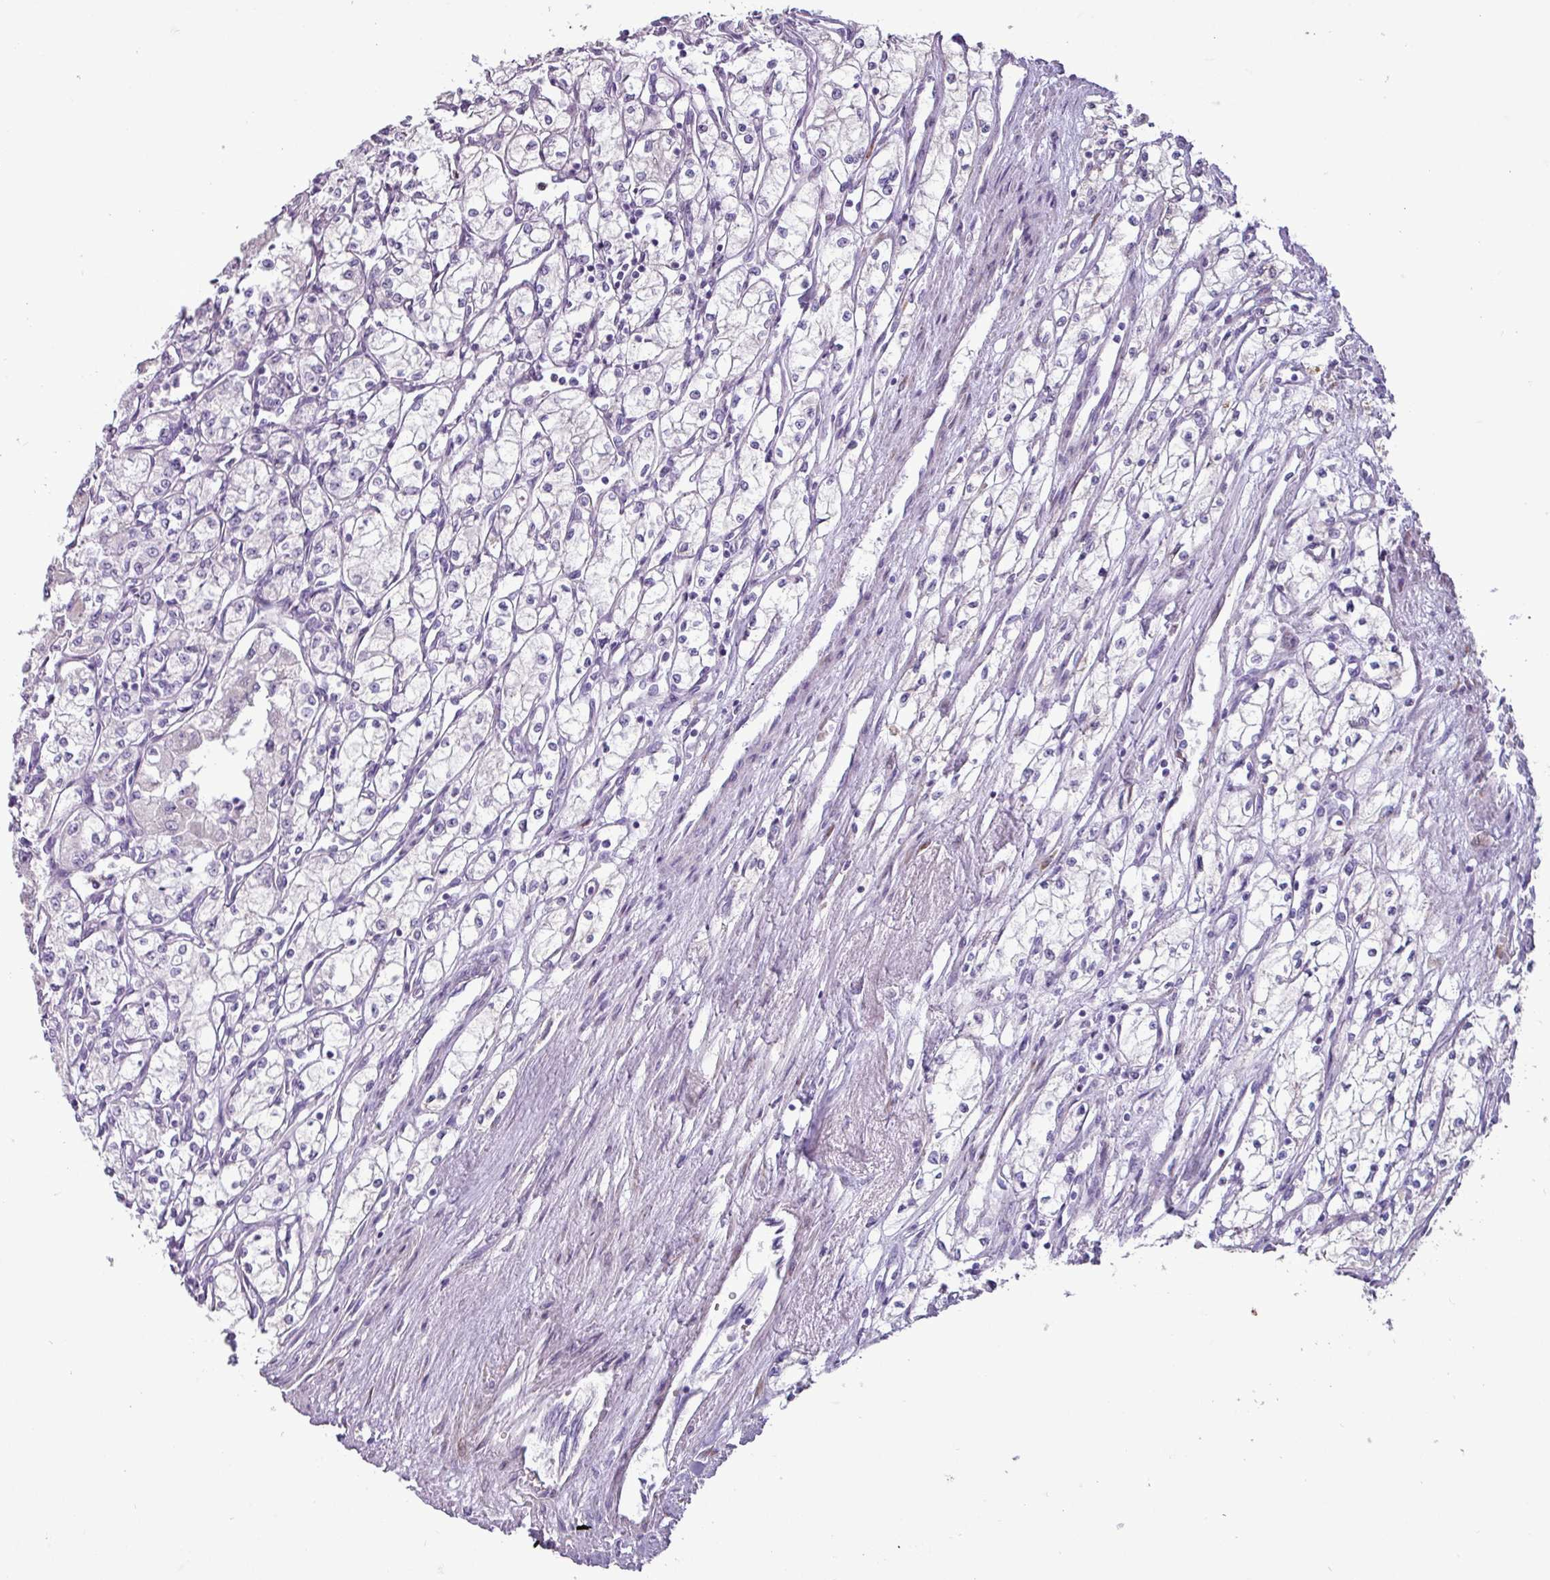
{"staining": {"intensity": "negative", "quantity": "none", "location": "none"}, "tissue": "renal cancer", "cell_type": "Tumor cells", "image_type": "cancer", "snomed": [{"axis": "morphology", "description": "Adenocarcinoma, NOS"}, {"axis": "topography", "description": "Kidney"}], "caption": "An IHC image of renal adenocarcinoma is shown. There is no staining in tumor cells of renal adenocarcinoma.", "gene": "PPP1R35", "patient": {"sex": "male", "age": 59}}